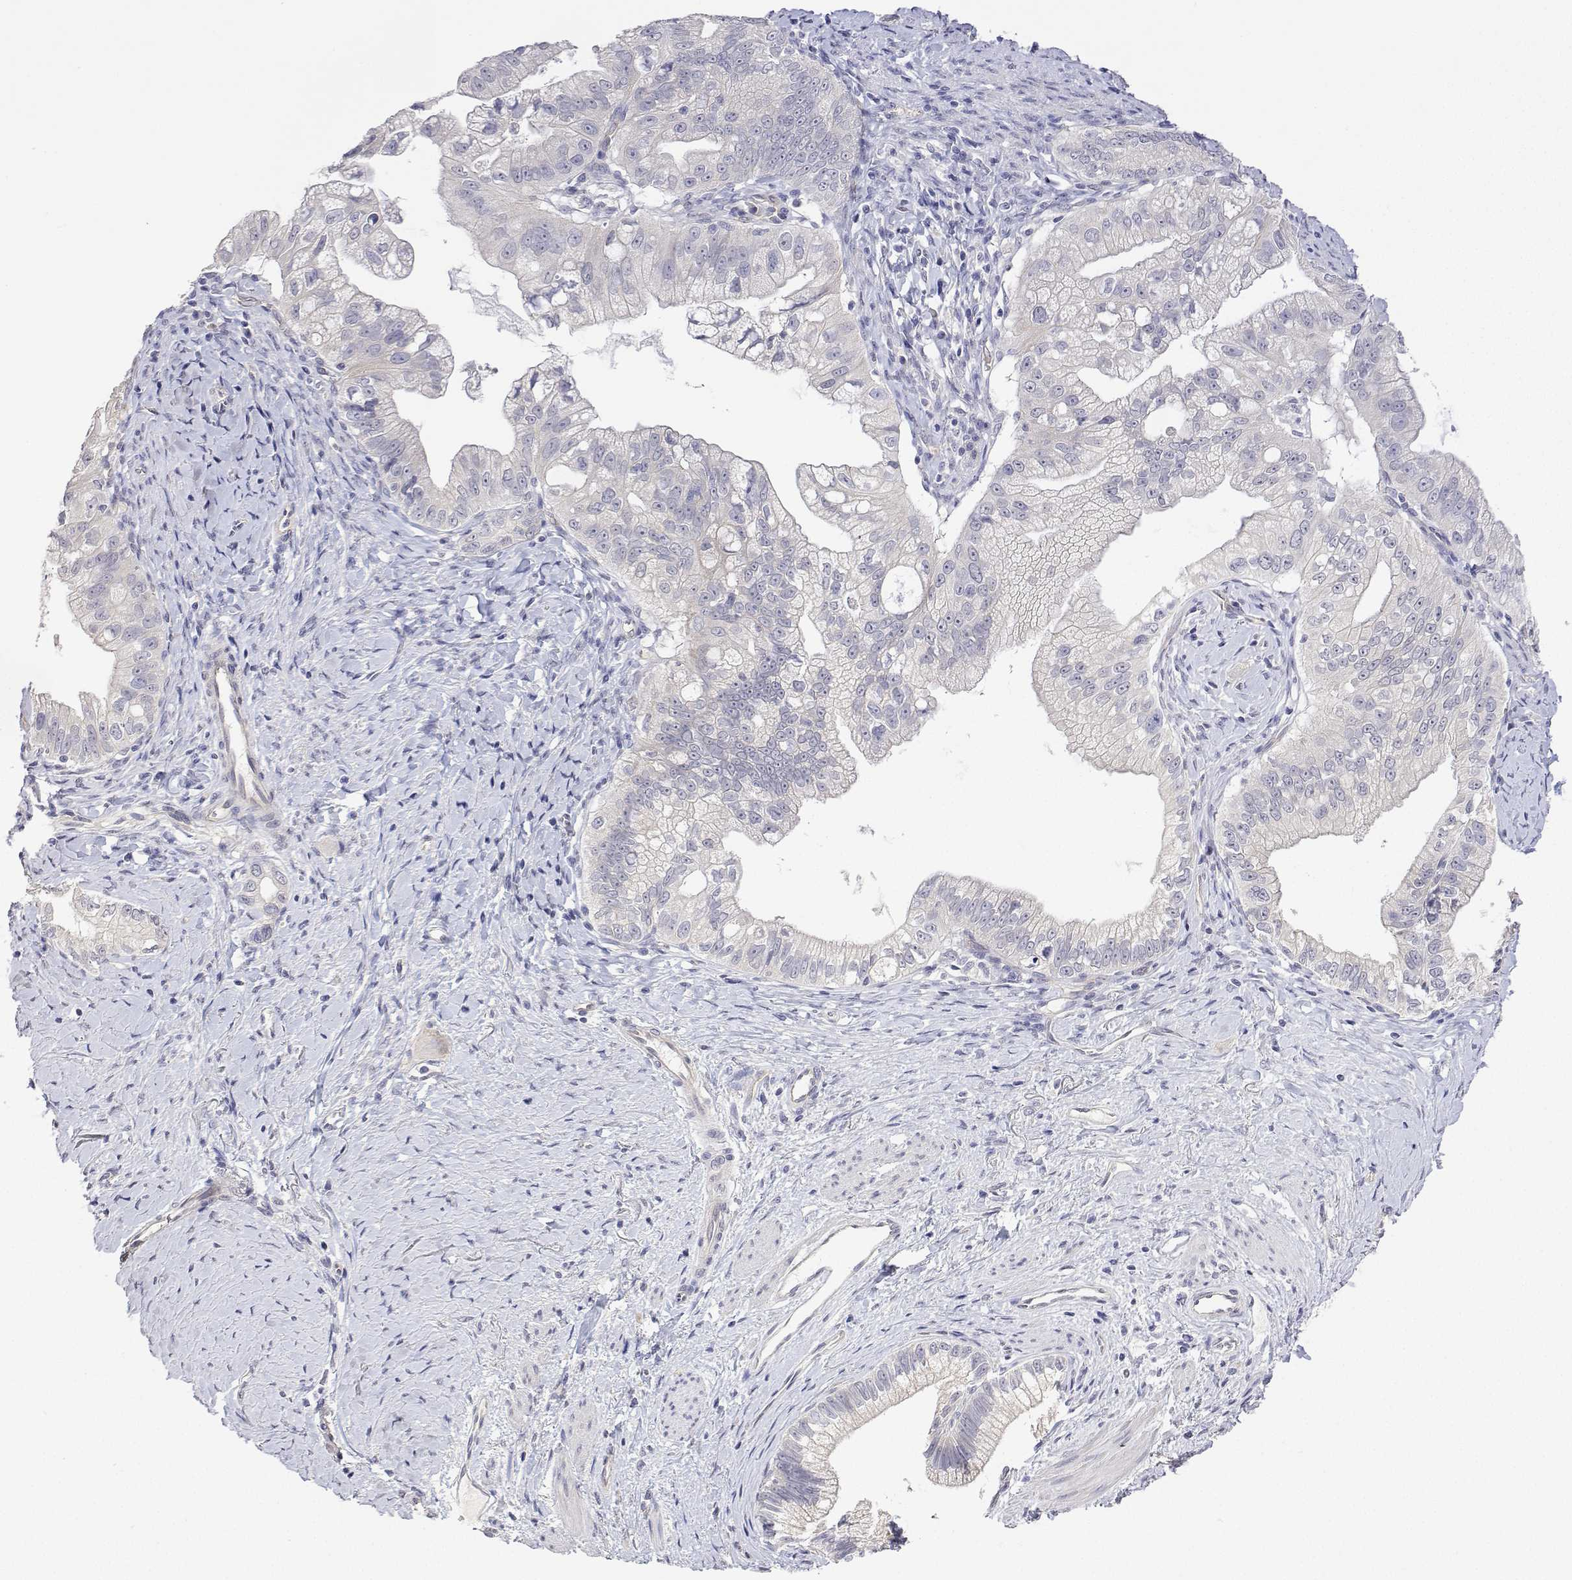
{"staining": {"intensity": "negative", "quantity": "none", "location": "none"}, "tissue": "pancreatic cancer", "cell_type": "Tumor cells", "image_type": "cancer", "snomed": [{"axis": "morphology", "description": "Adenocarcinoma, NOS"}, {"axis": "topography", "description": "Pancreas"}], "caption": "Human pancreatic adenocarcinoma stained for a protein using immunohistochemistry reveals no staining in tumor cells.", "gene": "PLCB1", "patient": {"sex": "male", "age": 70}}